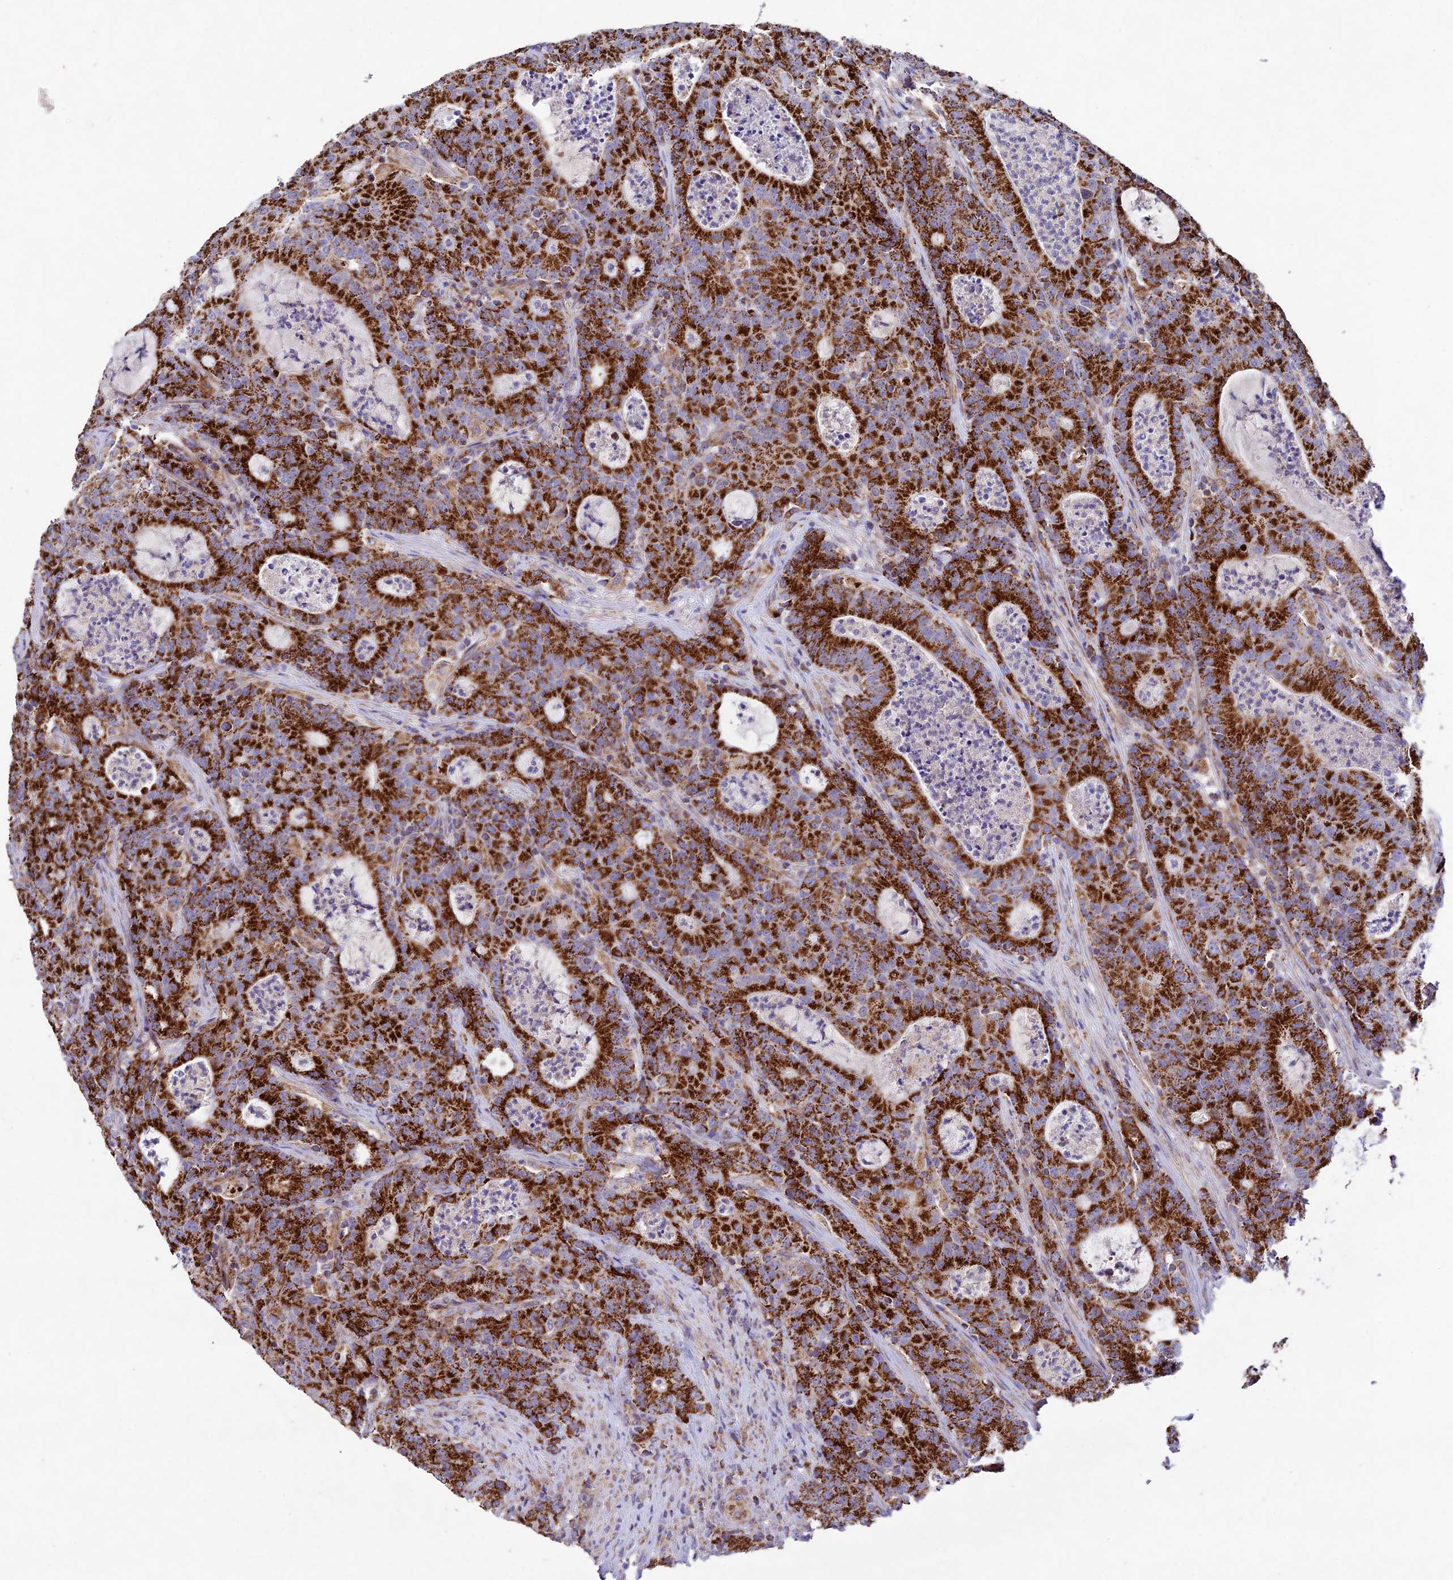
{"staining": {"intensity": "strong", "quantity": ">75%", "location": "cytoplasmic/membranous"}, "tissue": "colorectal cancer", "cell_type": "Tumor cells", "image_type": "cancer", "snomed": [{"axis": "morphology", "description": "Adenocarcinoma, NOS"}, {"axis": "topography", "description": "Colon"}], "caption": "Colorectal cancer tissue shows strong cytoplasmic/membranous expression in about >75% of tumor cells", "gene": "KHDC3L", "patient": {"sex": "male", "age": 83}}